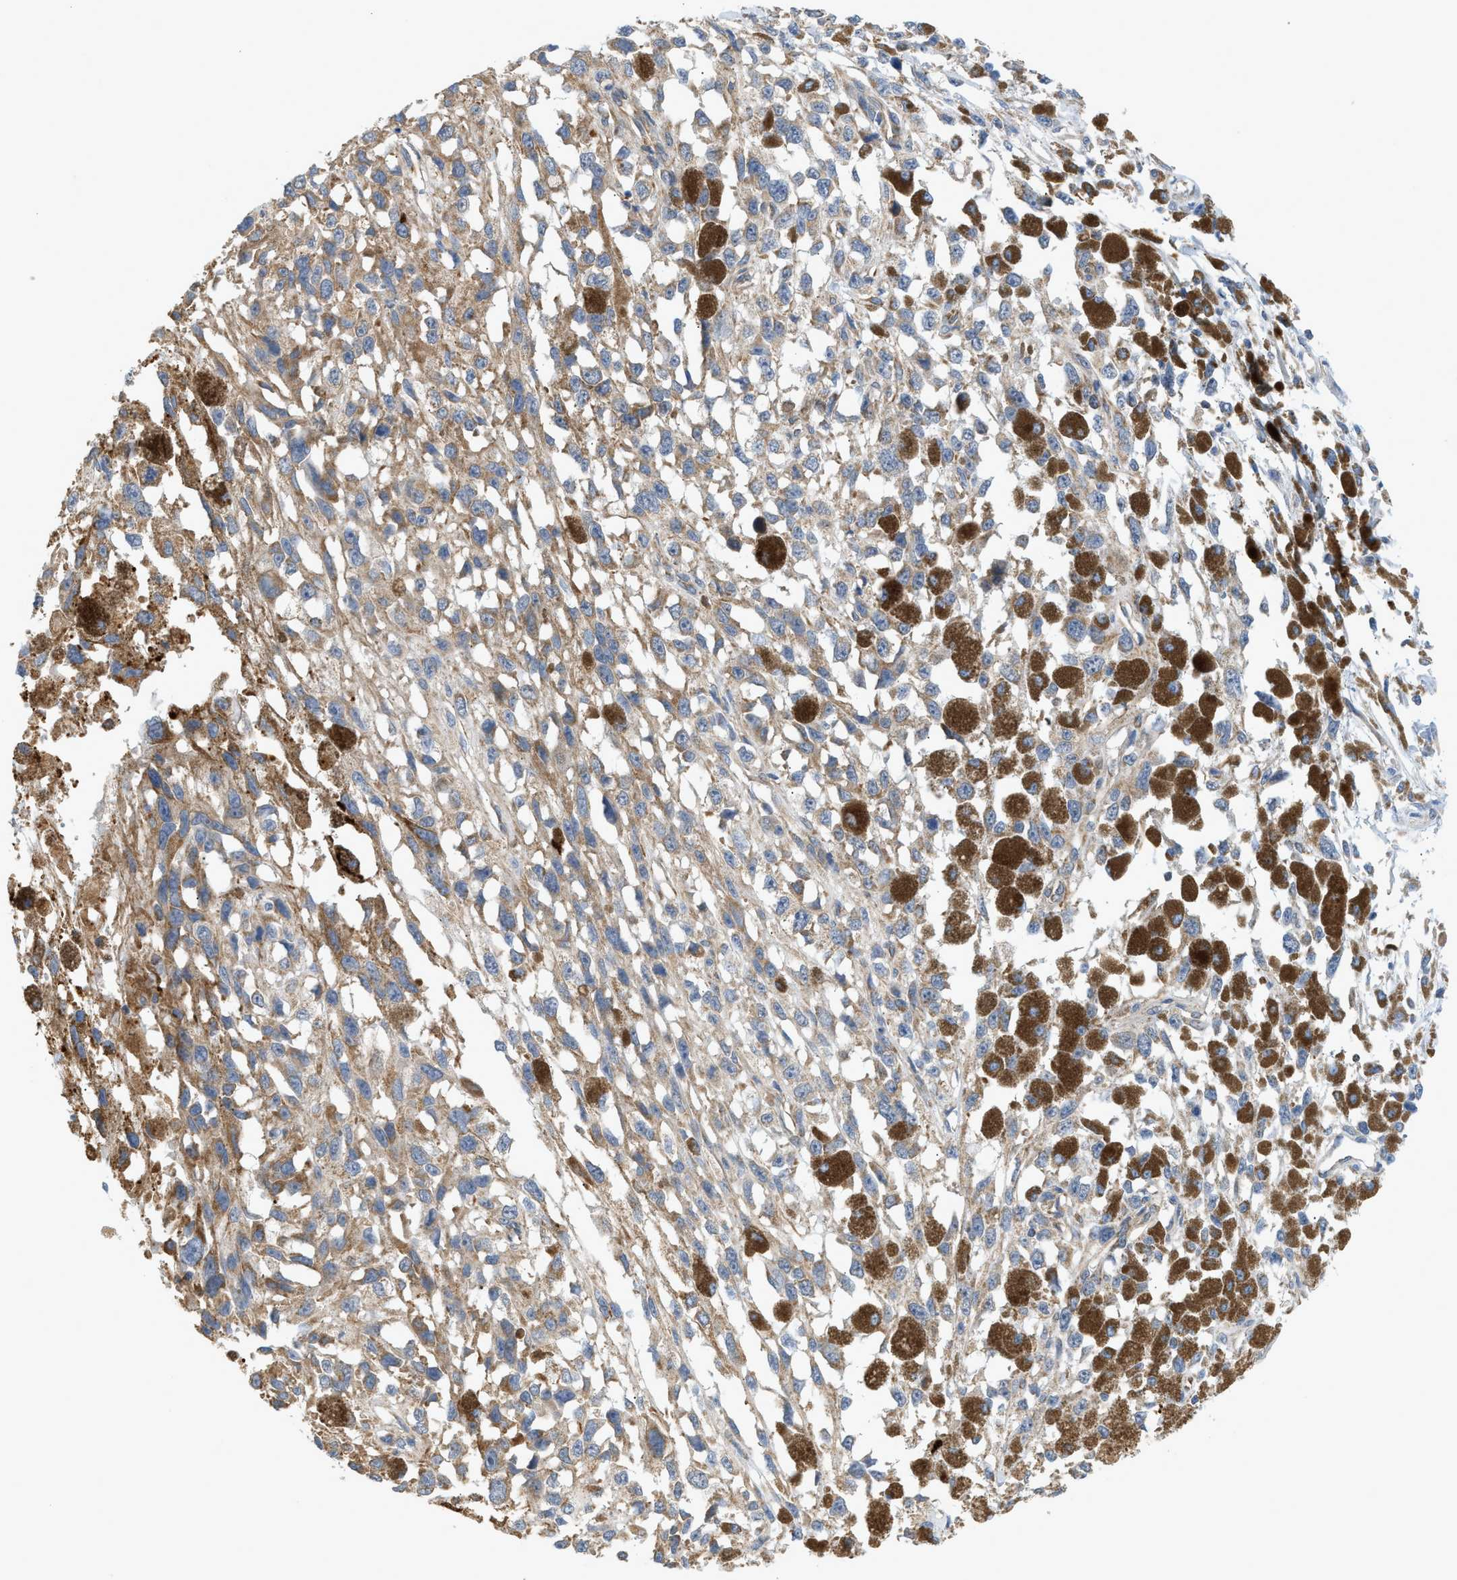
{"staining": {"intensity": "moderate", "quantity": ">75%", "location": "cytoplasmic/membranous"}, "tissue": "melanoma", "cell_type": "Tumor cells", "image_type": "cancer", "snomed": [{"axis": "morphology", "description": "Malignant melanoma, Metastatic site"}, {"axis": "topography", "description": "Lymph node"}], "caption": "This histopathology image exhibits melanoma stained with immunohistochemistry (IHC) to label a protein in brown. The cytoplasmic/membranous of tumor cells show moderate positivity for the protein. Nuclei are counter-stained blue.", "gene": "GOT2", "patient": {"sex": "male", "age": 59}}